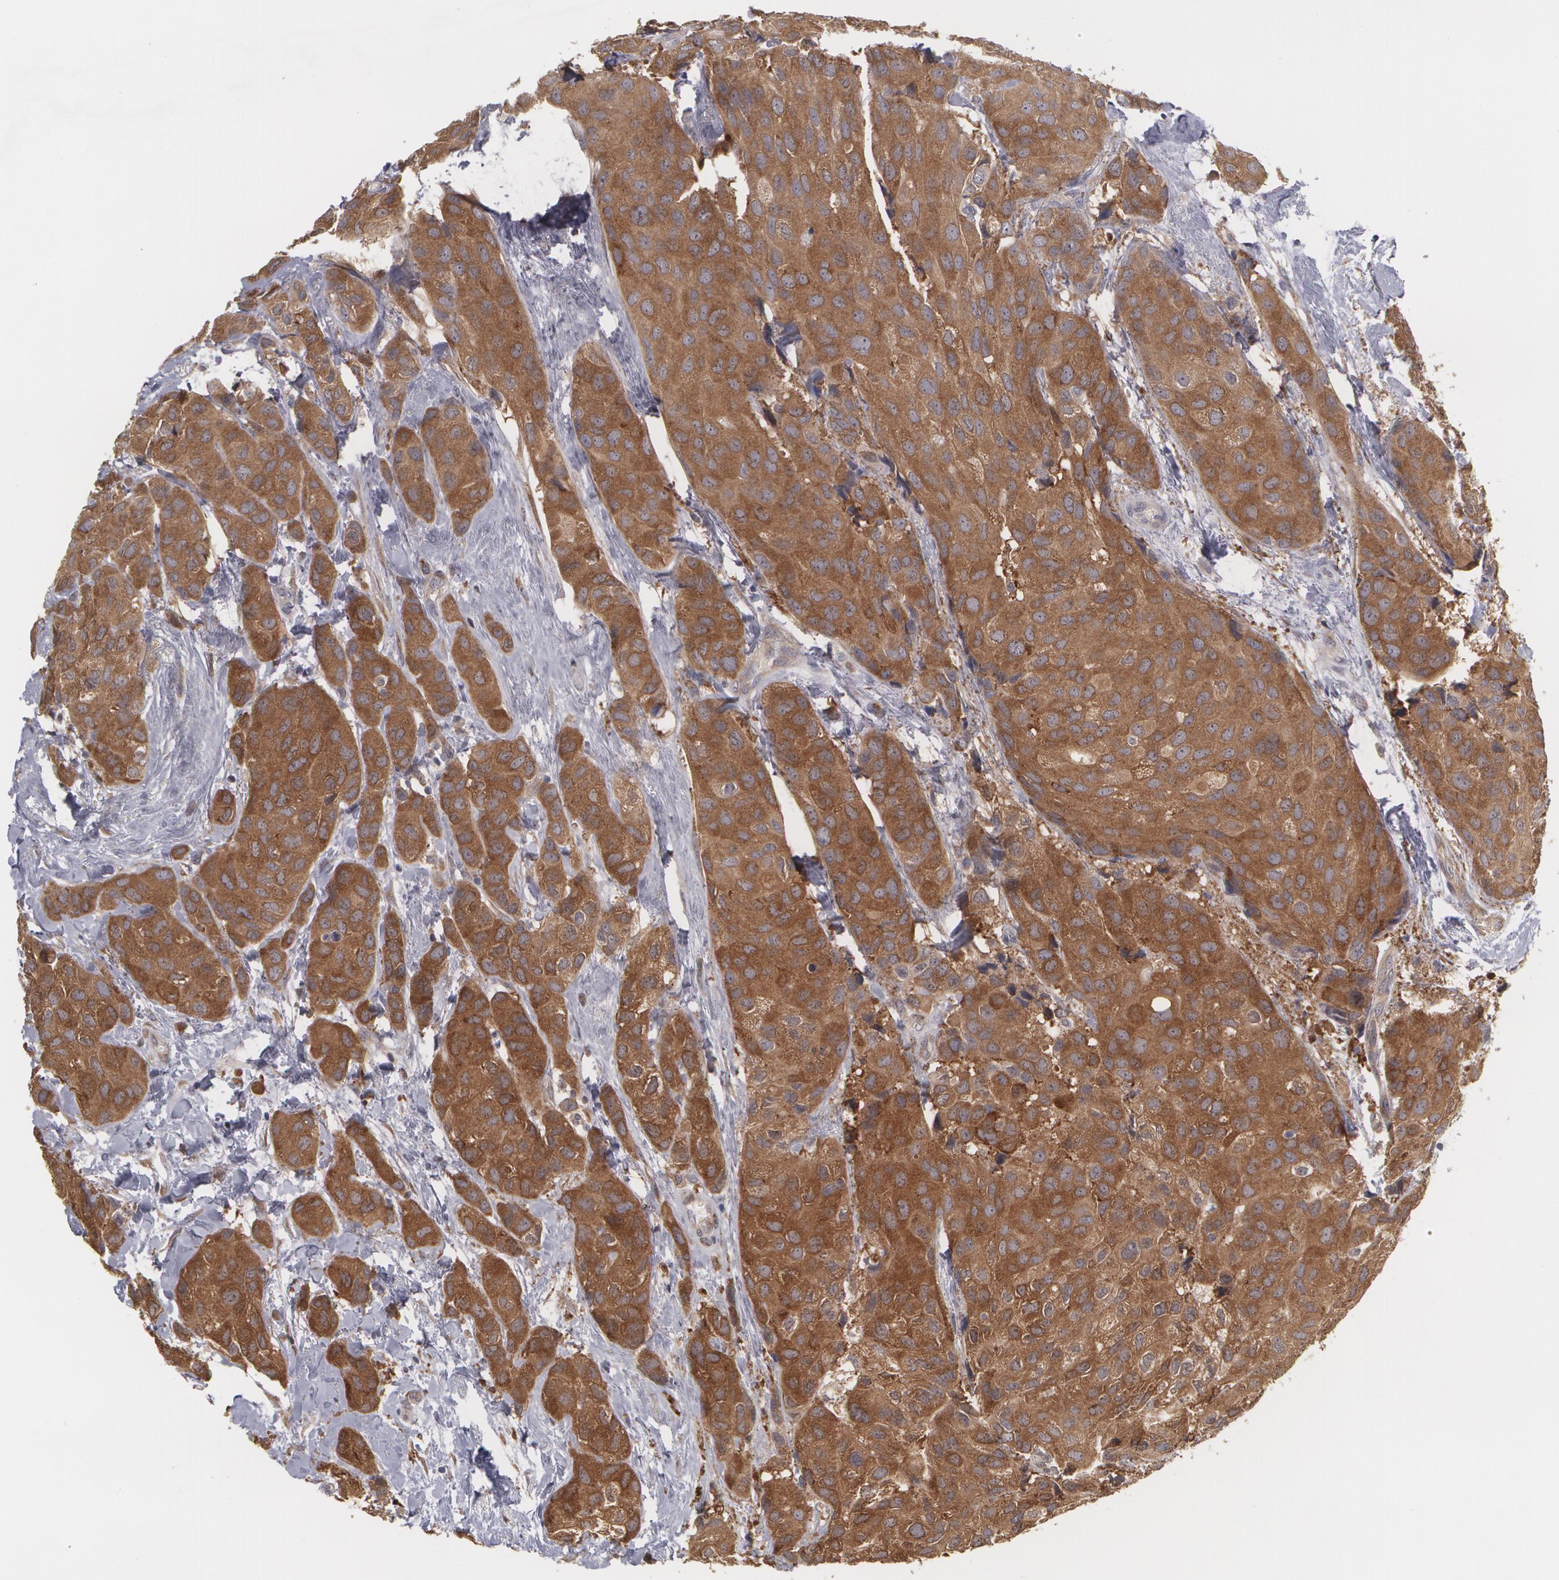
{"staining": {"intensity": "strong", "quantity": ">75%", "location": "cytoplasmic/membranous"}, "tissue": "breast cancer", "cell_type": "Tumor cells", "image_type": "cancer", "snomed": [{"axis": "morphology", "description": "Duct carcinoma"}, {"axis": "topography", "description": "Breast"}], "caption": "This photomicrograph shows immunohistochemistry (IHC) staining of human breast invasive ductal carcinoma, with high strong cytoplasmic/membranous staining in about >75% of tumor cells.", "gene": "MTHFD1", "patient": {"sex": "female", "age": 68}}